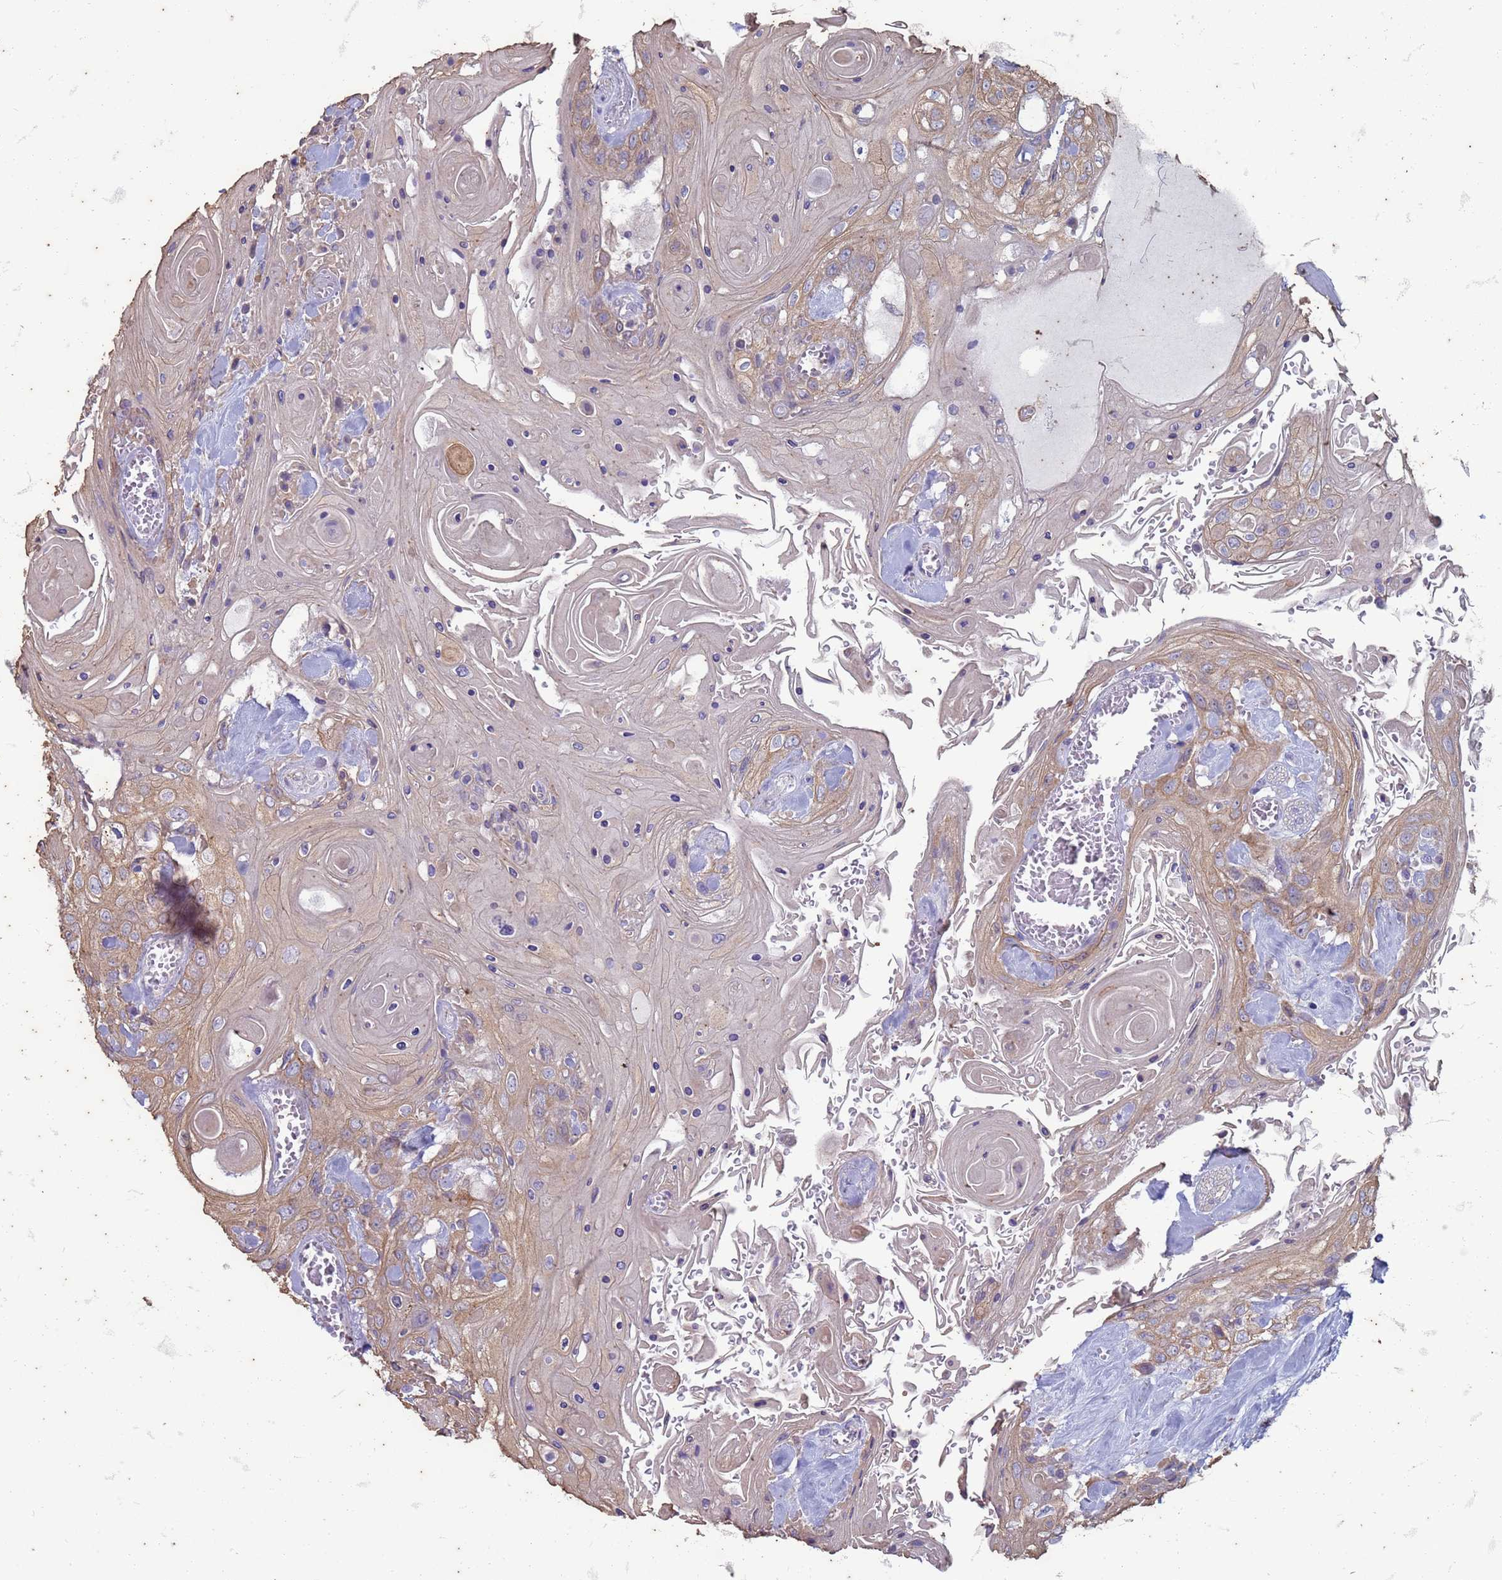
{"staining": {"intensity": "moderate", "quantity": "25%-75%", "location": "cytoplasmic/membranous"}, "tissue": "head and neck cancer", "cell_type": "Tumor cells", "image_type": "cancer", "snomed": [{"axis": "morphology", "description": "Squamous cell carcinoma, NOS"}, {"axis": "topography", "description": "Head-Neck"}], "caption": "Immunohistochemistry of head and neck cancer (squamous cell carcinoma) displays medium levels of moderate cytoplasmic/membranous expression in approximately 25%-75% of tumor cells.", "gene": "SUCO", "patient": {"sex": "female", "age": 43}}